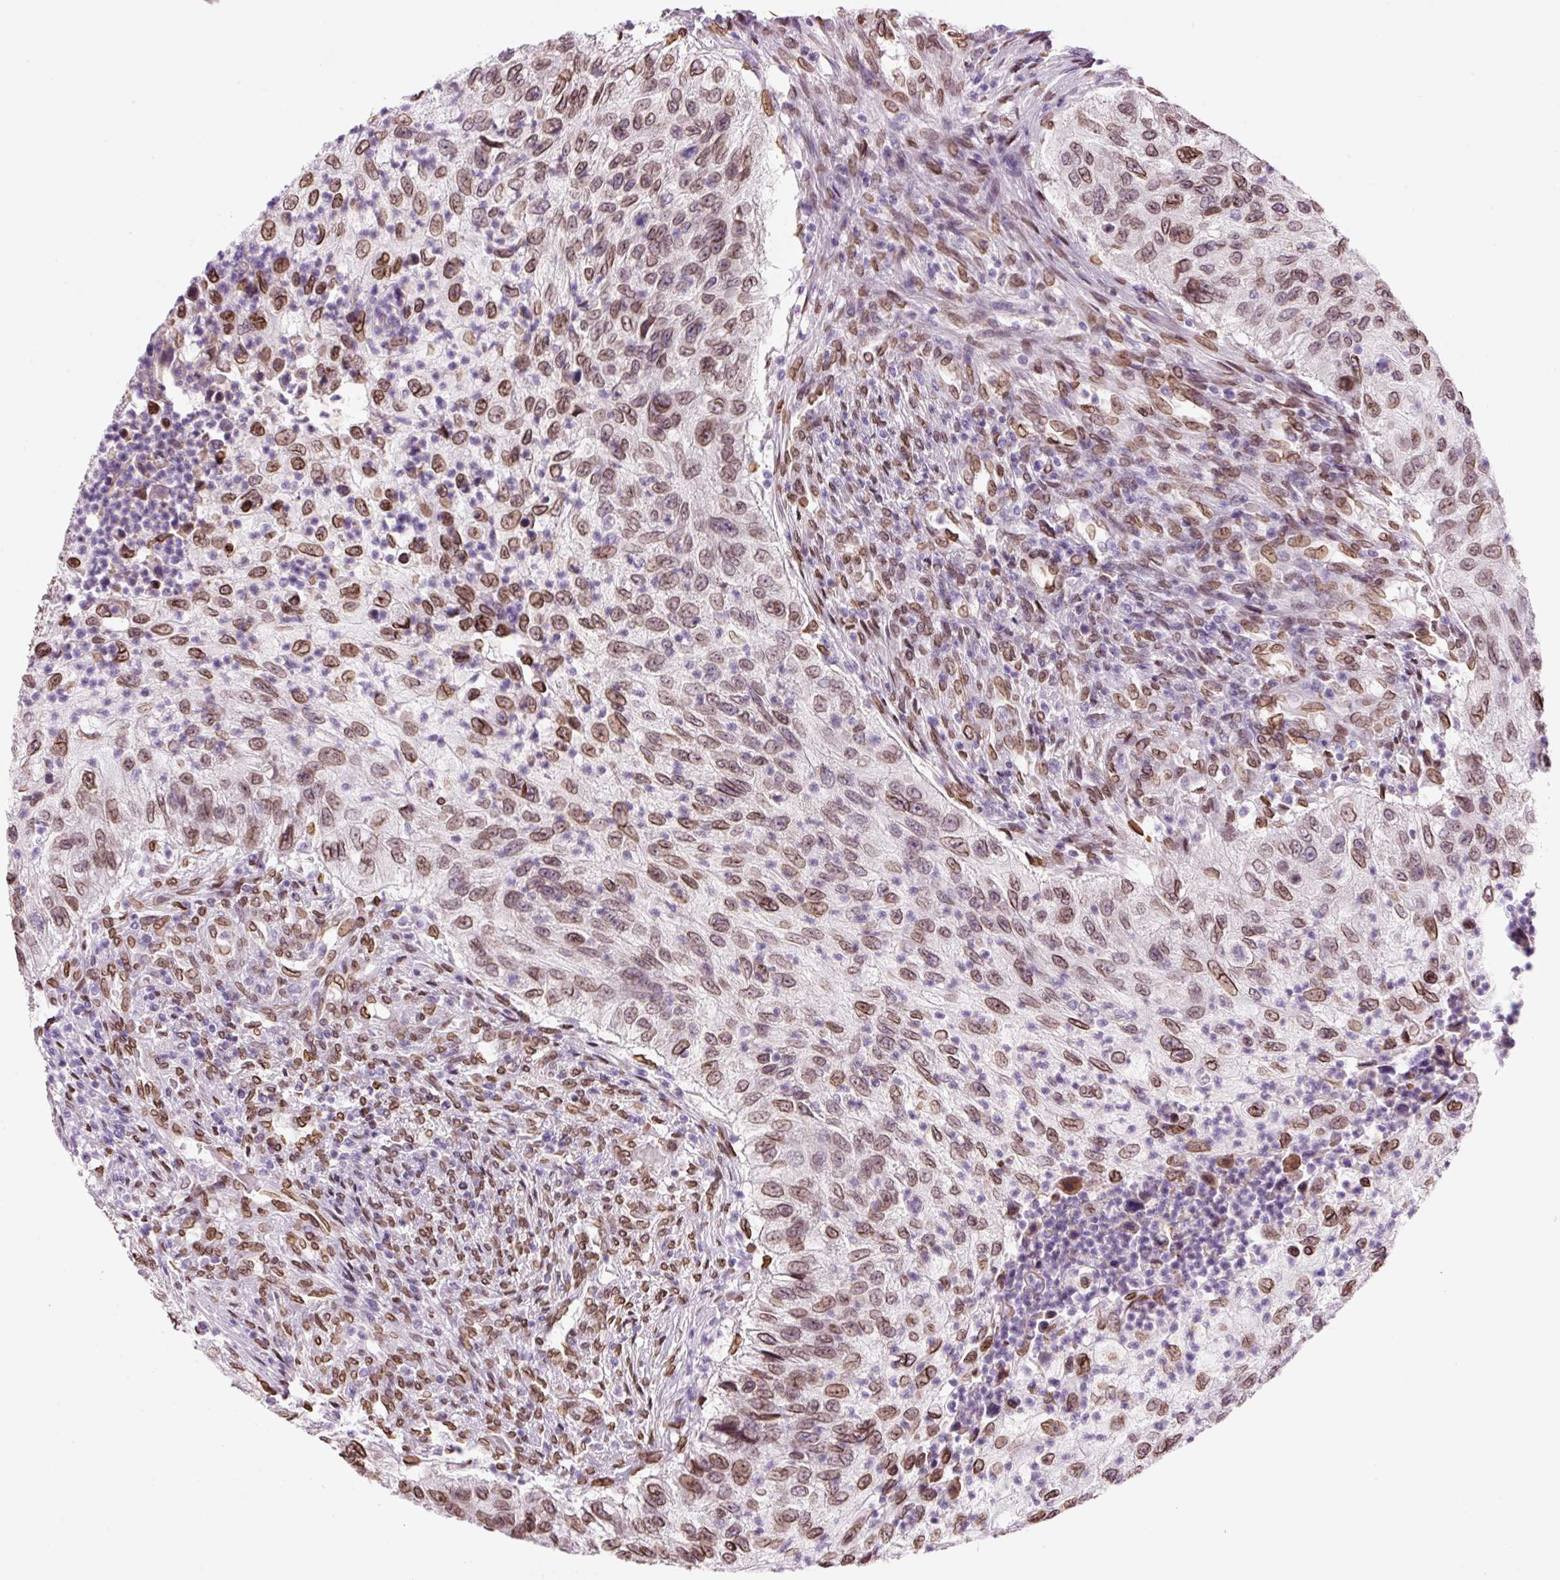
{"staining": {"intensity": "moderate", "quantity": ">75%", "location": "cytoplasmic/membranous,nuclear"}, "tissue": "urothelial cancer", "cell_type": "Tumor cells", "image_type": "cancer", "snomed": [{"axis": "morphology", "description": "Urothelial carcinoma, High grade"}, {"axis": "topography", "description": "Urinary bladder"}], "caption": "Immunohistochemistry (IHC) (DAB (3,3'-diaminobenzidine)) staining of human urothelial carcinoma (high-grade) demonstrates moderate cytoplasmic/membranous and nuclear protein staining in about >75% of tumor cells.", "gene": "ZNF224", "patient": {"sex": "female", "age": 60}}